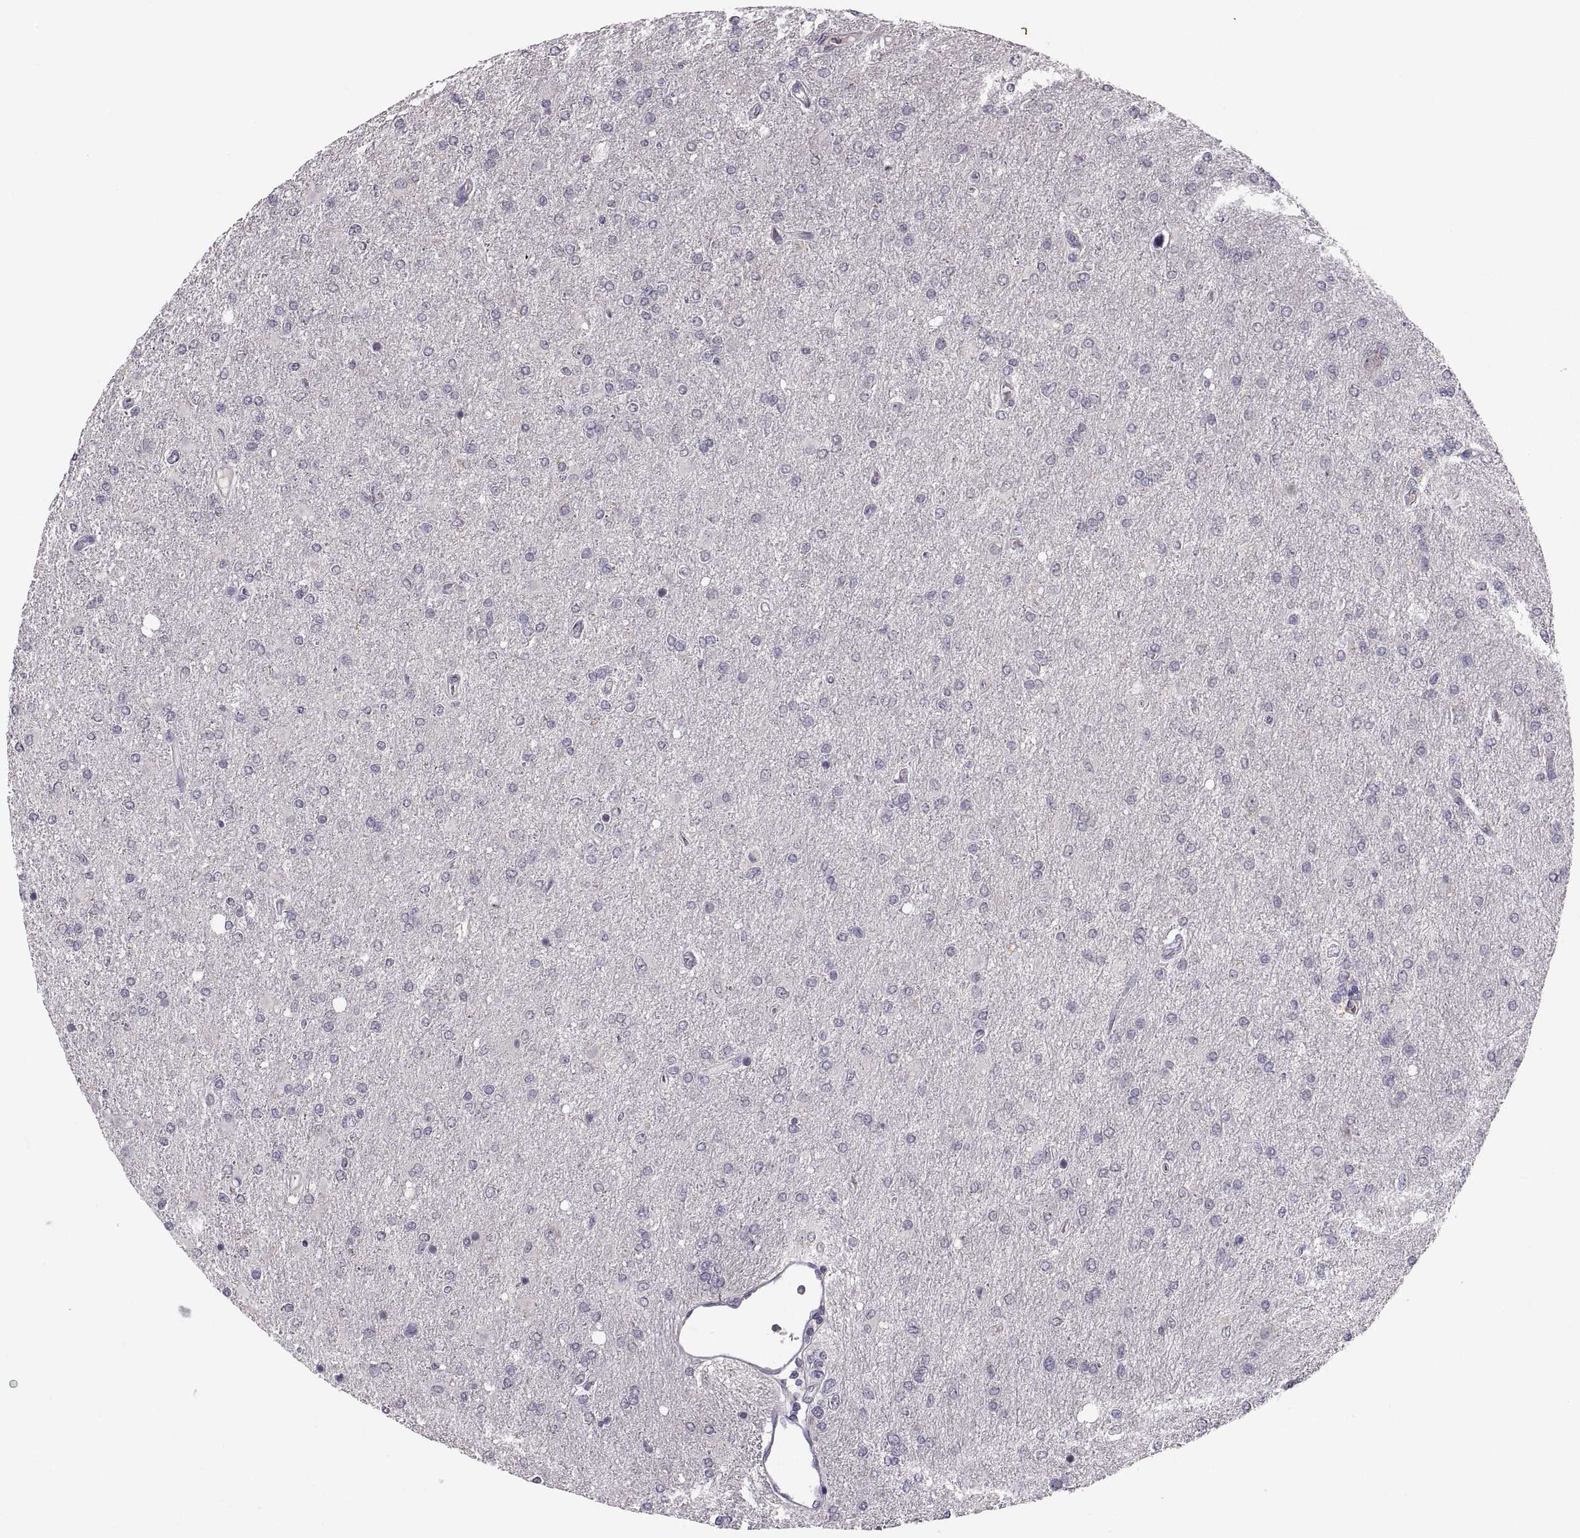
{"staining": {"intensity": "negative", "quantity": "none", "location": "none"}, "tissue": "glioma", "cell_type": "Tumor cells", "image_type": "cancer", "snomed": [{"axis": "morphology", "description": "Glioma, malignant, High grade"}, {"axis": "topography", "description": "Cerebral cortex"}], "caption": "Human glioma stained for a protein using IHC exhibits no expression in tumor cells.", "gene": "PAX2", "patient": {"sex": "male", "age": 70}}